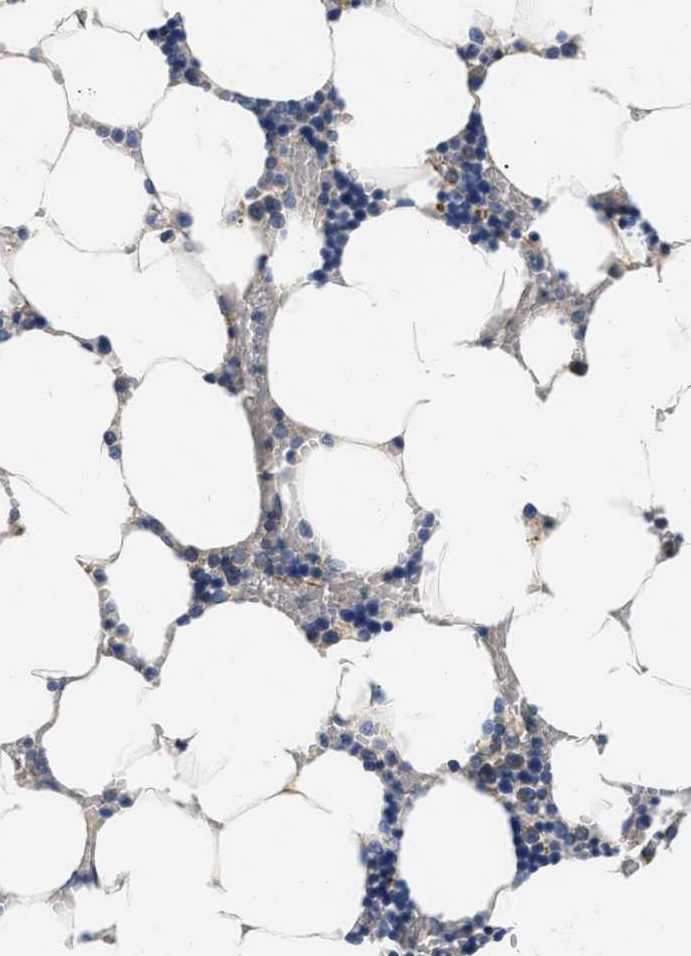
{"staining": {"intensity": "weak", "quantity": "<25%", "location": "cytoplasmic/membranous"}, "tissue": "bone marrow", "cell_type": "Hematopoietic cells", "image_type": "normal", "snomed": [{"axis": "morphology", "description": "Normal tissue, NOS"}, {"axis": "topography", "description": "Bone marrow"}], "caption": "A high-resolution photomicrograph shows IHC staining of benign bone marrow, which shows no significant staining in hematopoietic cells. (DAB immunohistochemistry visualized using brightfield microscopy, high magnification).", "gene": "PDP1", "patient": {"sex": "male", "age": 70}}